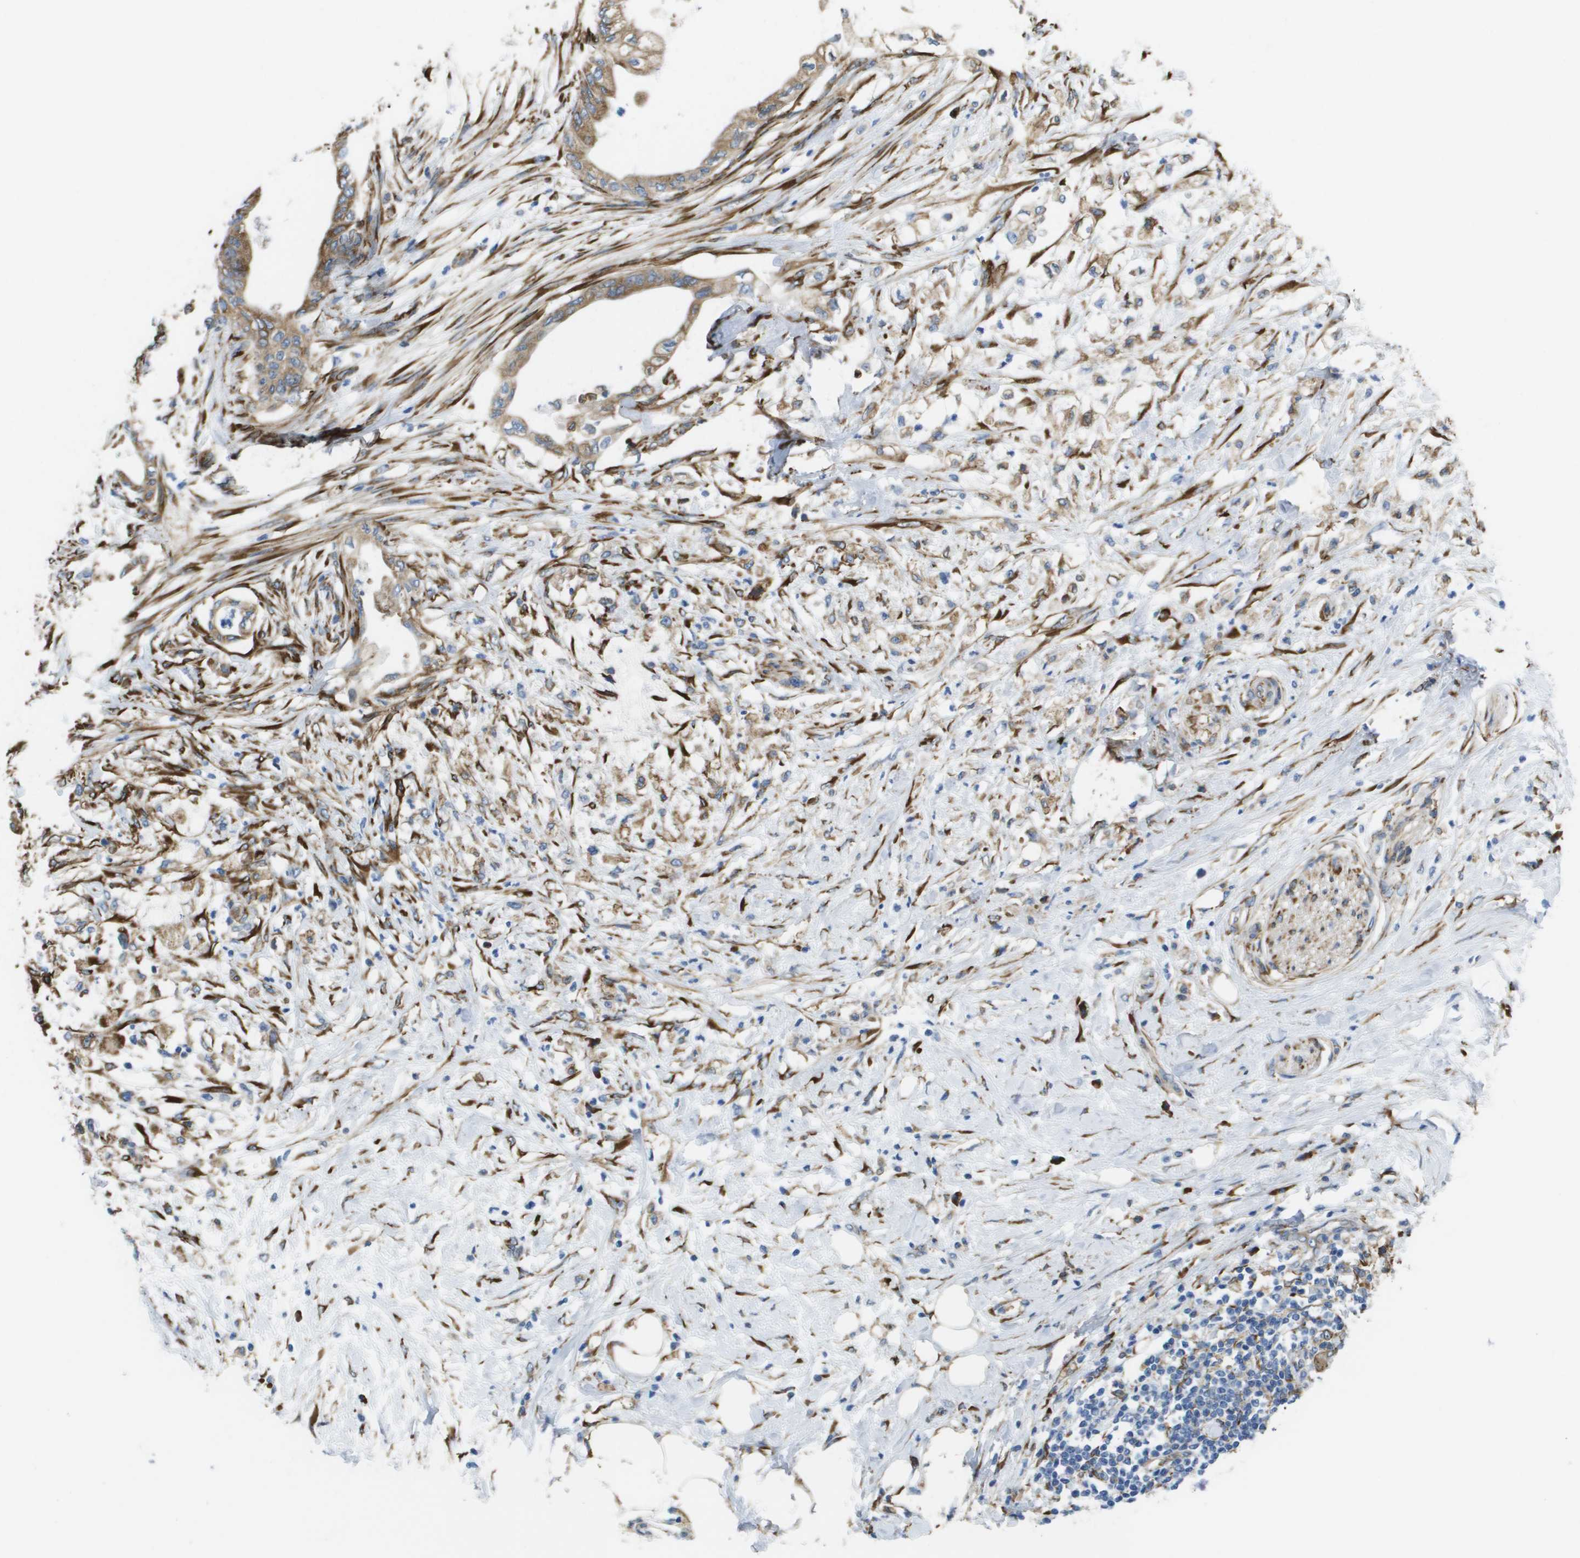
{"staining": {"intensity": "moderate", "quantity": ">75%", "location": "cytoplasmic/membranous"}, "tissue": "pancreatic cancer", "cell_type": "Tumor cells", "image_type": "cancer", "snomed": [{"axis": "morphology", "description": "Normal tissue, NOS"}, {"axis": "morphology", "description": "Adenocarcinoma, NOS"}, {"axis": "topography", "description": "Pancreas"}, {"axis": "topography", "description": "Duodenum"}], "caption": "This histopathology image shows immunohistochemistry staining of human adenocarcinoma (pancreatic), with medium moderate cytoplasmic/membranous staining in about >75% of tumor cells.", "gene": "ST3GAL2", "patient": {"sex": "female", "age": 60}}